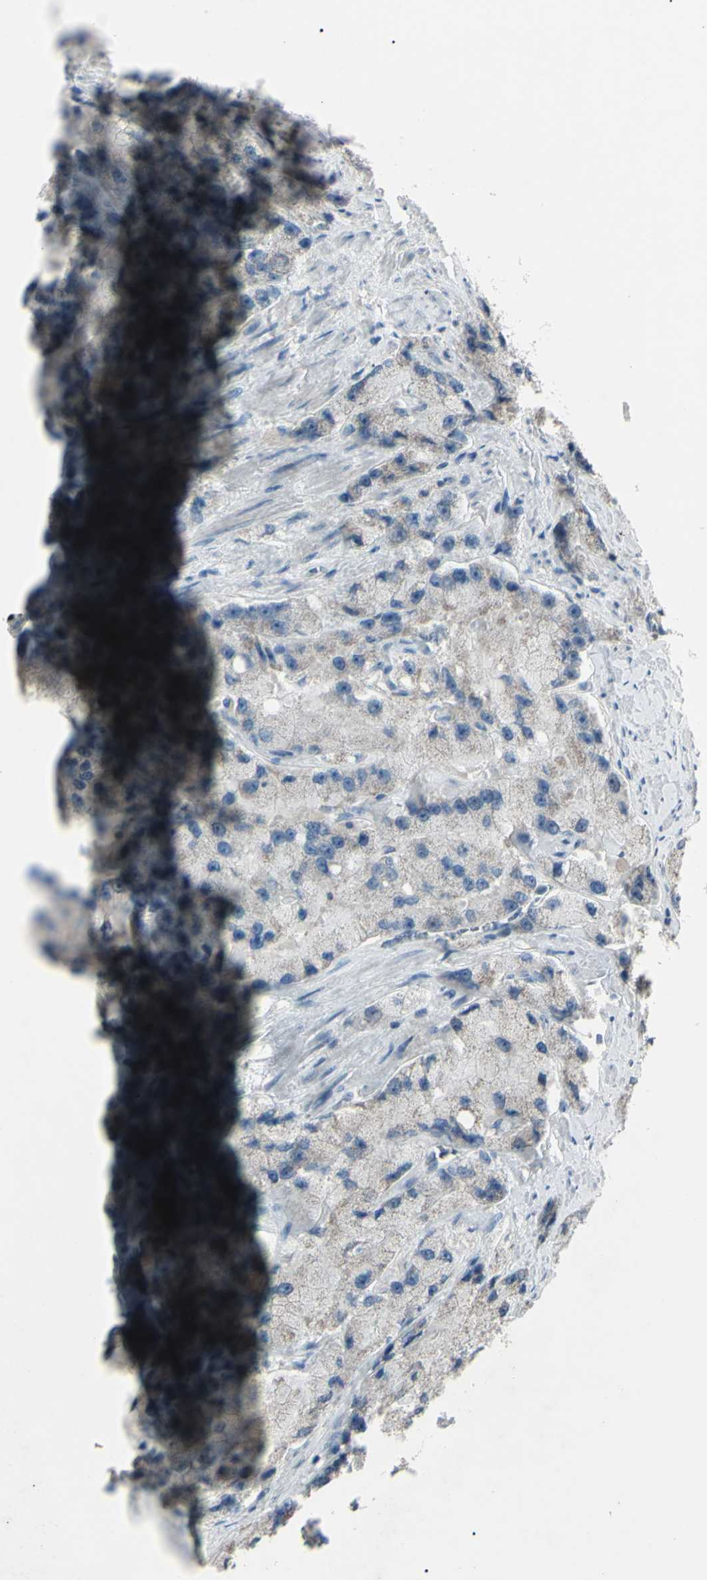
{"staining": {"intensity": "weak", "quantity": "25%-75%", "location": "cytoplasmic/membranous"}, "tissue": "prostate cancer", "cell_type": "Tumor cells", "image_type": "cancer", "snomed": [{"axis": "morphology", "description": "Adenocarcinoma, High grade"}, {"axis": "topography", "description": "Prostate"}], "caption": "High-magnification brightfield microscopy of prostate cancer (adenocarcinoma (high-grade)) stained with DAB (3,3'-diaminobenzidine) (brown) and counterstained with hematoxylin (blue). tumor cells exhibit weak cytoplasmic/membranous positivity is identified in about25%-75% of cells.", "gene": "PIAS4", "patient": {"sex": "male", "age": 58}}